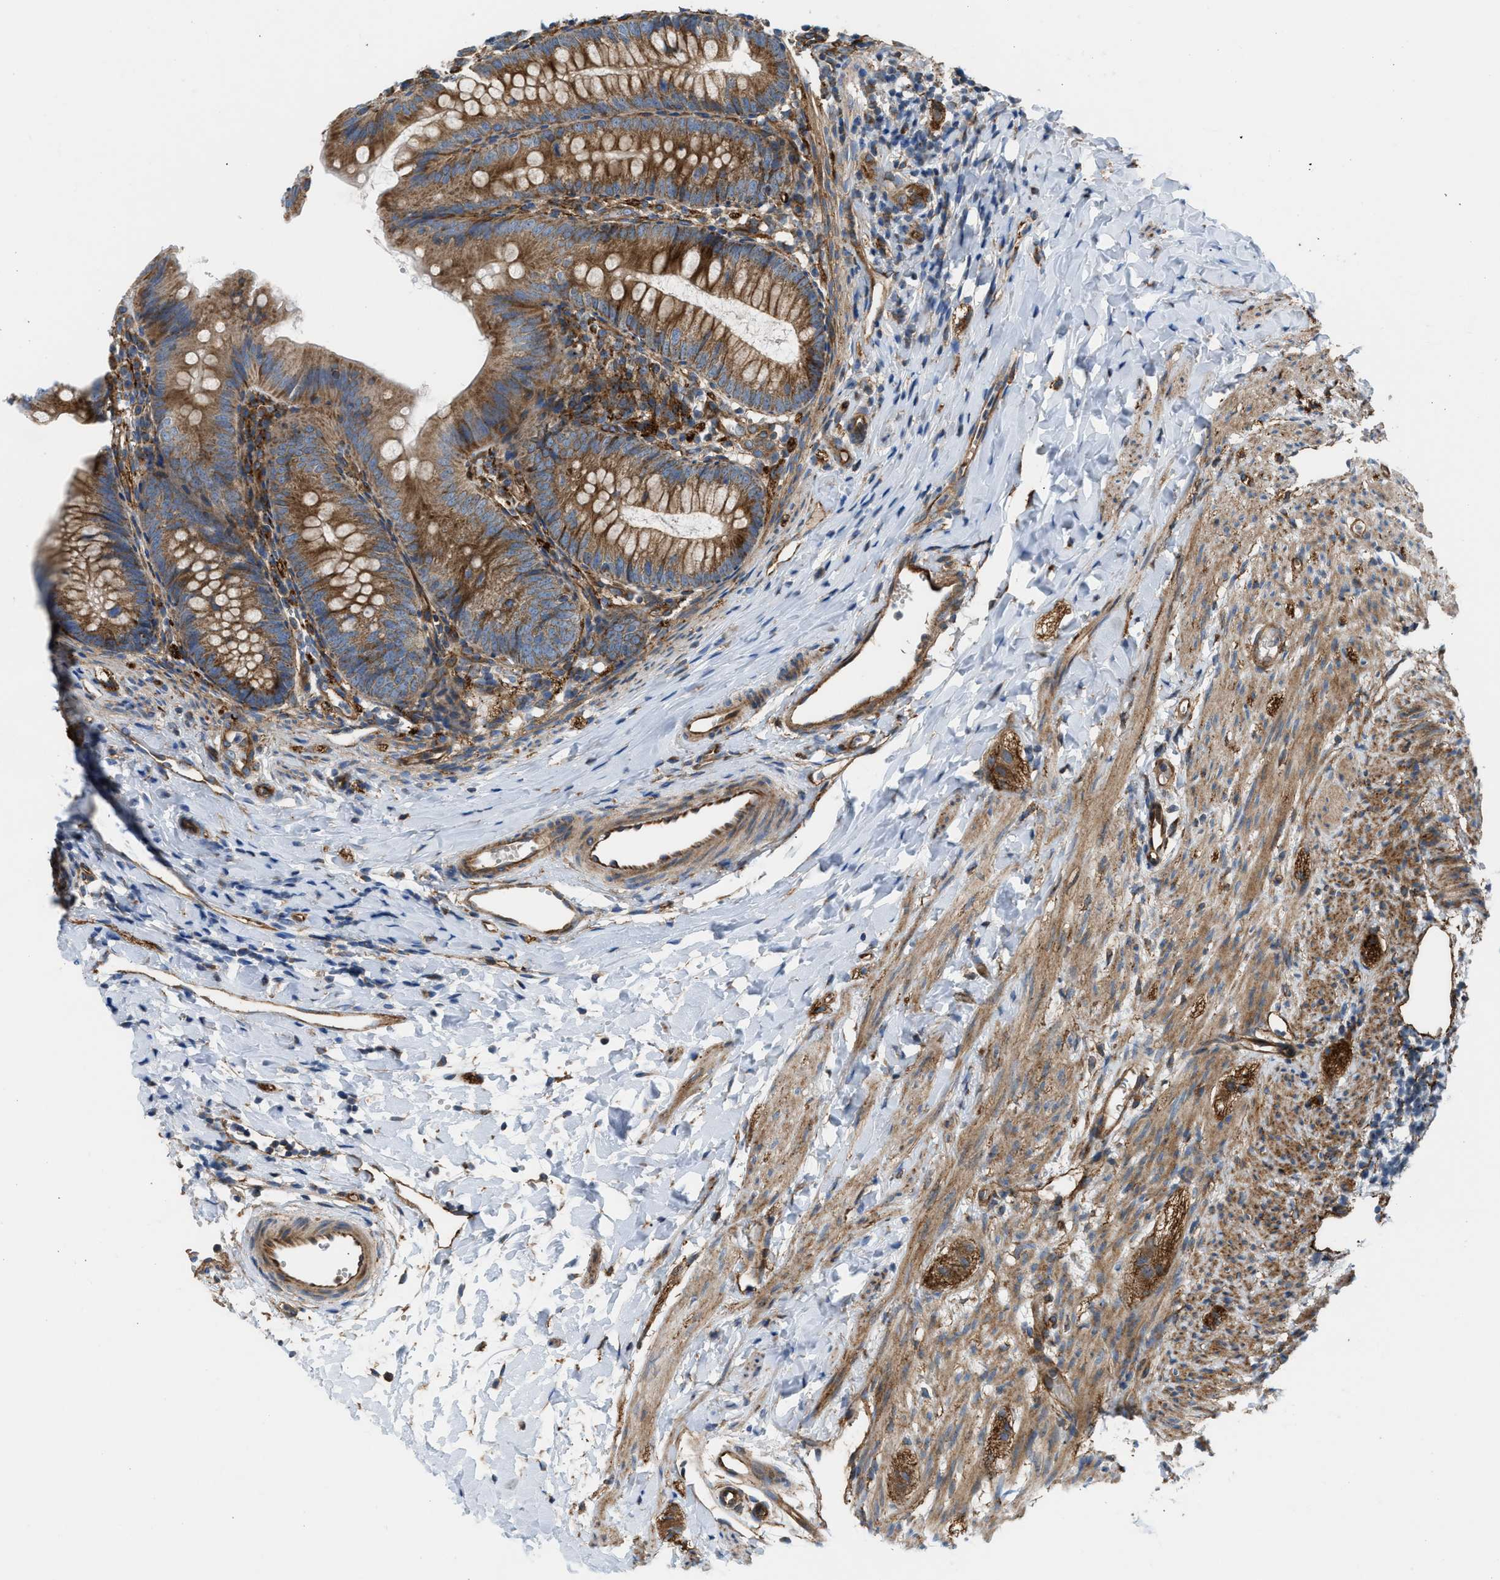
{"staining": {"intensity": "moderate", "quantity": ">75%", "location": "cytoplasmic/membranous"}, "tissue": "appendix", "cell_type": "Glandular cells", "image_type": "normal", "snomed": [{"axis": "morphology", "description": "Normal tissue, NOS"}, {"axis": "topography", "description": "Appendix"}], "caption": "High-magnification brightfield microscopy of unremarkable appendix stained with DAB (3,3'-diaminobenzidine) (brown) and counterstained with hematoxylin (blue). glandular cells exhibit moderate cytoplasmic/membranous positivity is seen in about>75% of cells. The staining was performed using DAB (3,3'-diaminobenzidine), with brown indicating positive protein expression. Nuclei are stained blue with hematoxylin.", "gene": "SLC10A3", "patient": {"sex": "male", "age": 1}}